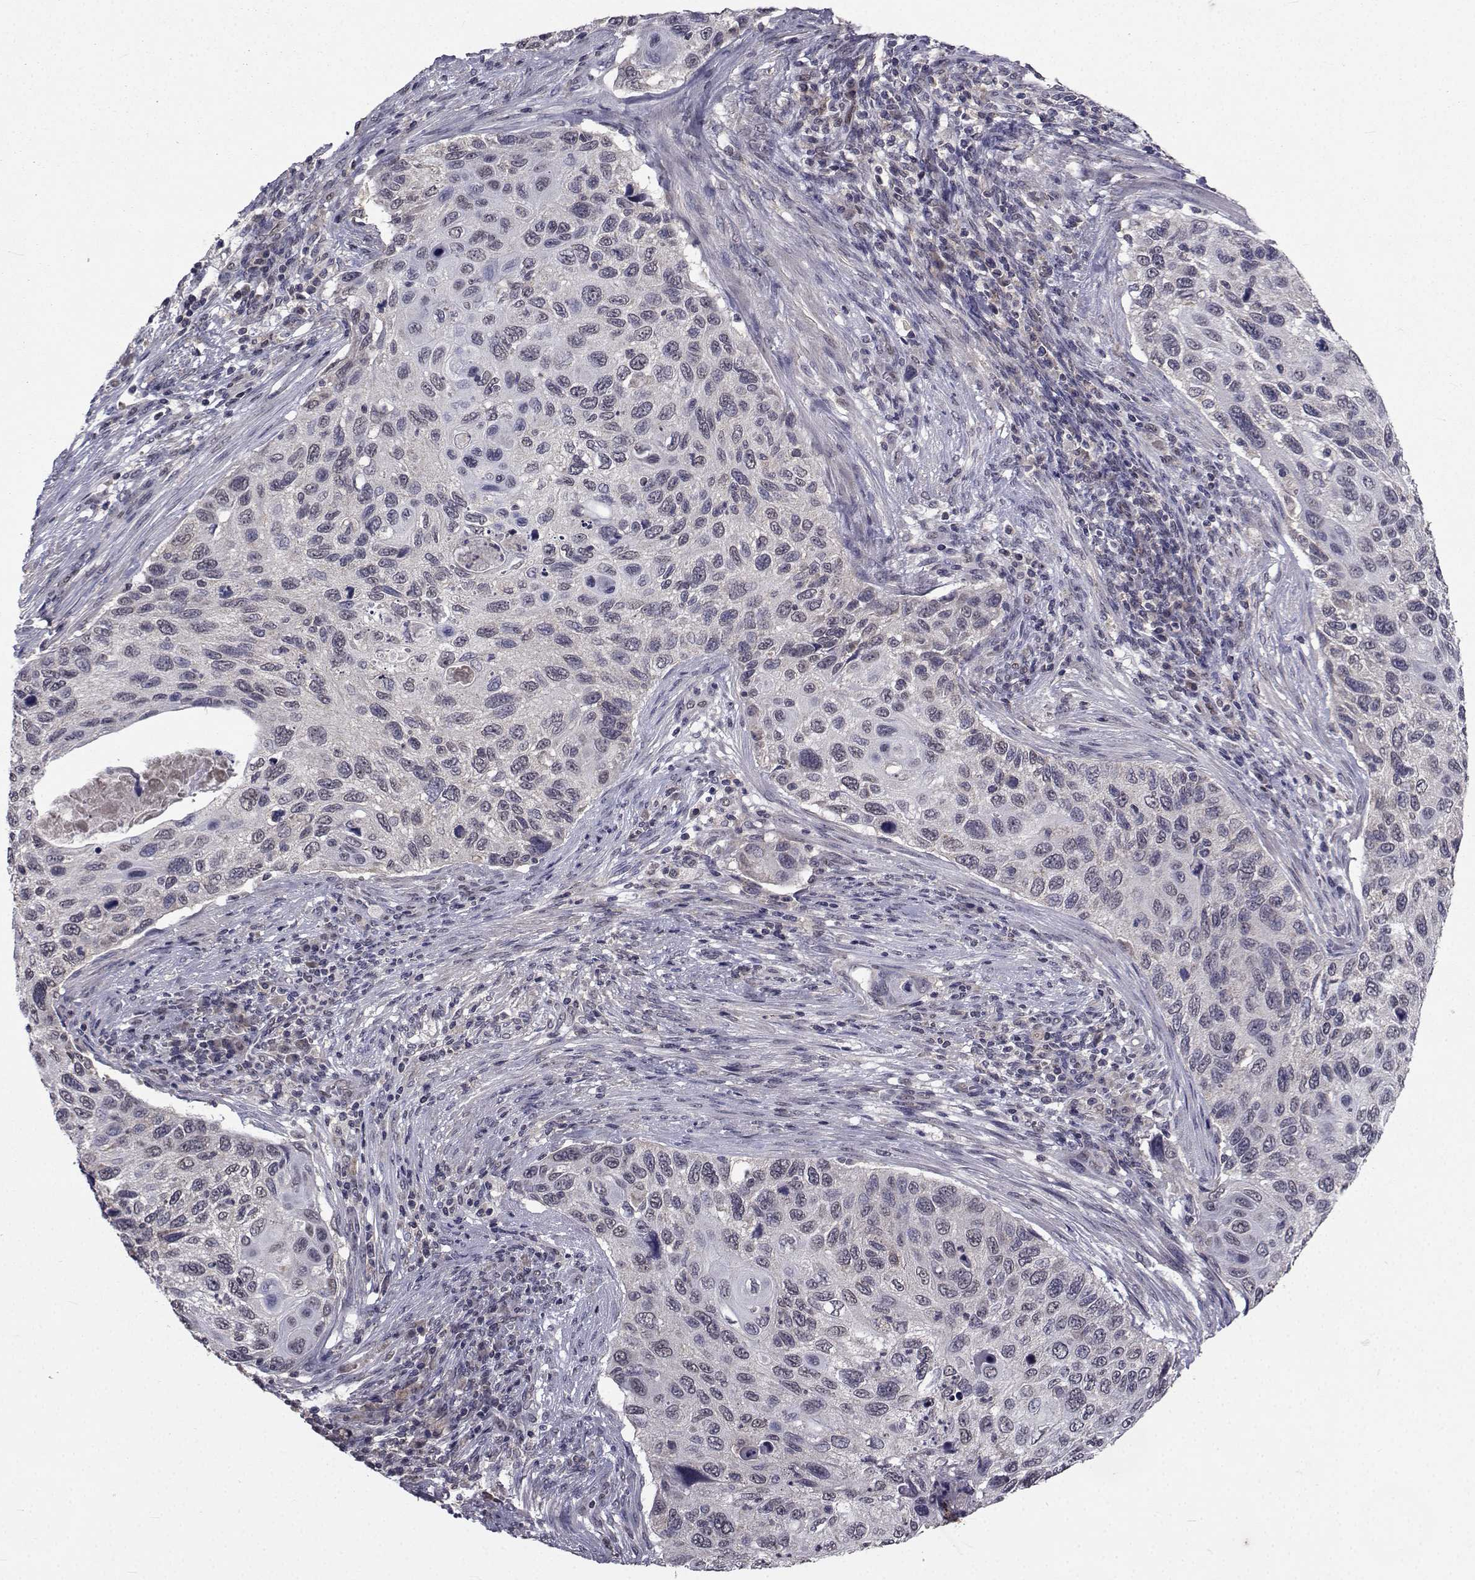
{"staining": {"intensity": "negative", "quantity": "none", "location": "none"}, "tissue": "cervical cancer", "cell_type": "Tumor cells", "image_type": "cancer", "snomed": [{"axis": "morphology", "description": "Squamous cell carcinoma, NOS"}, {"axis": "topography", "description": "Cervix"}], "caption": "Tumor cells are negative for brown protein staining in squamous cell carcinoma (cervical).", "gene": "CYP2S1", "patient": {"sex": "female", "age": 70}}